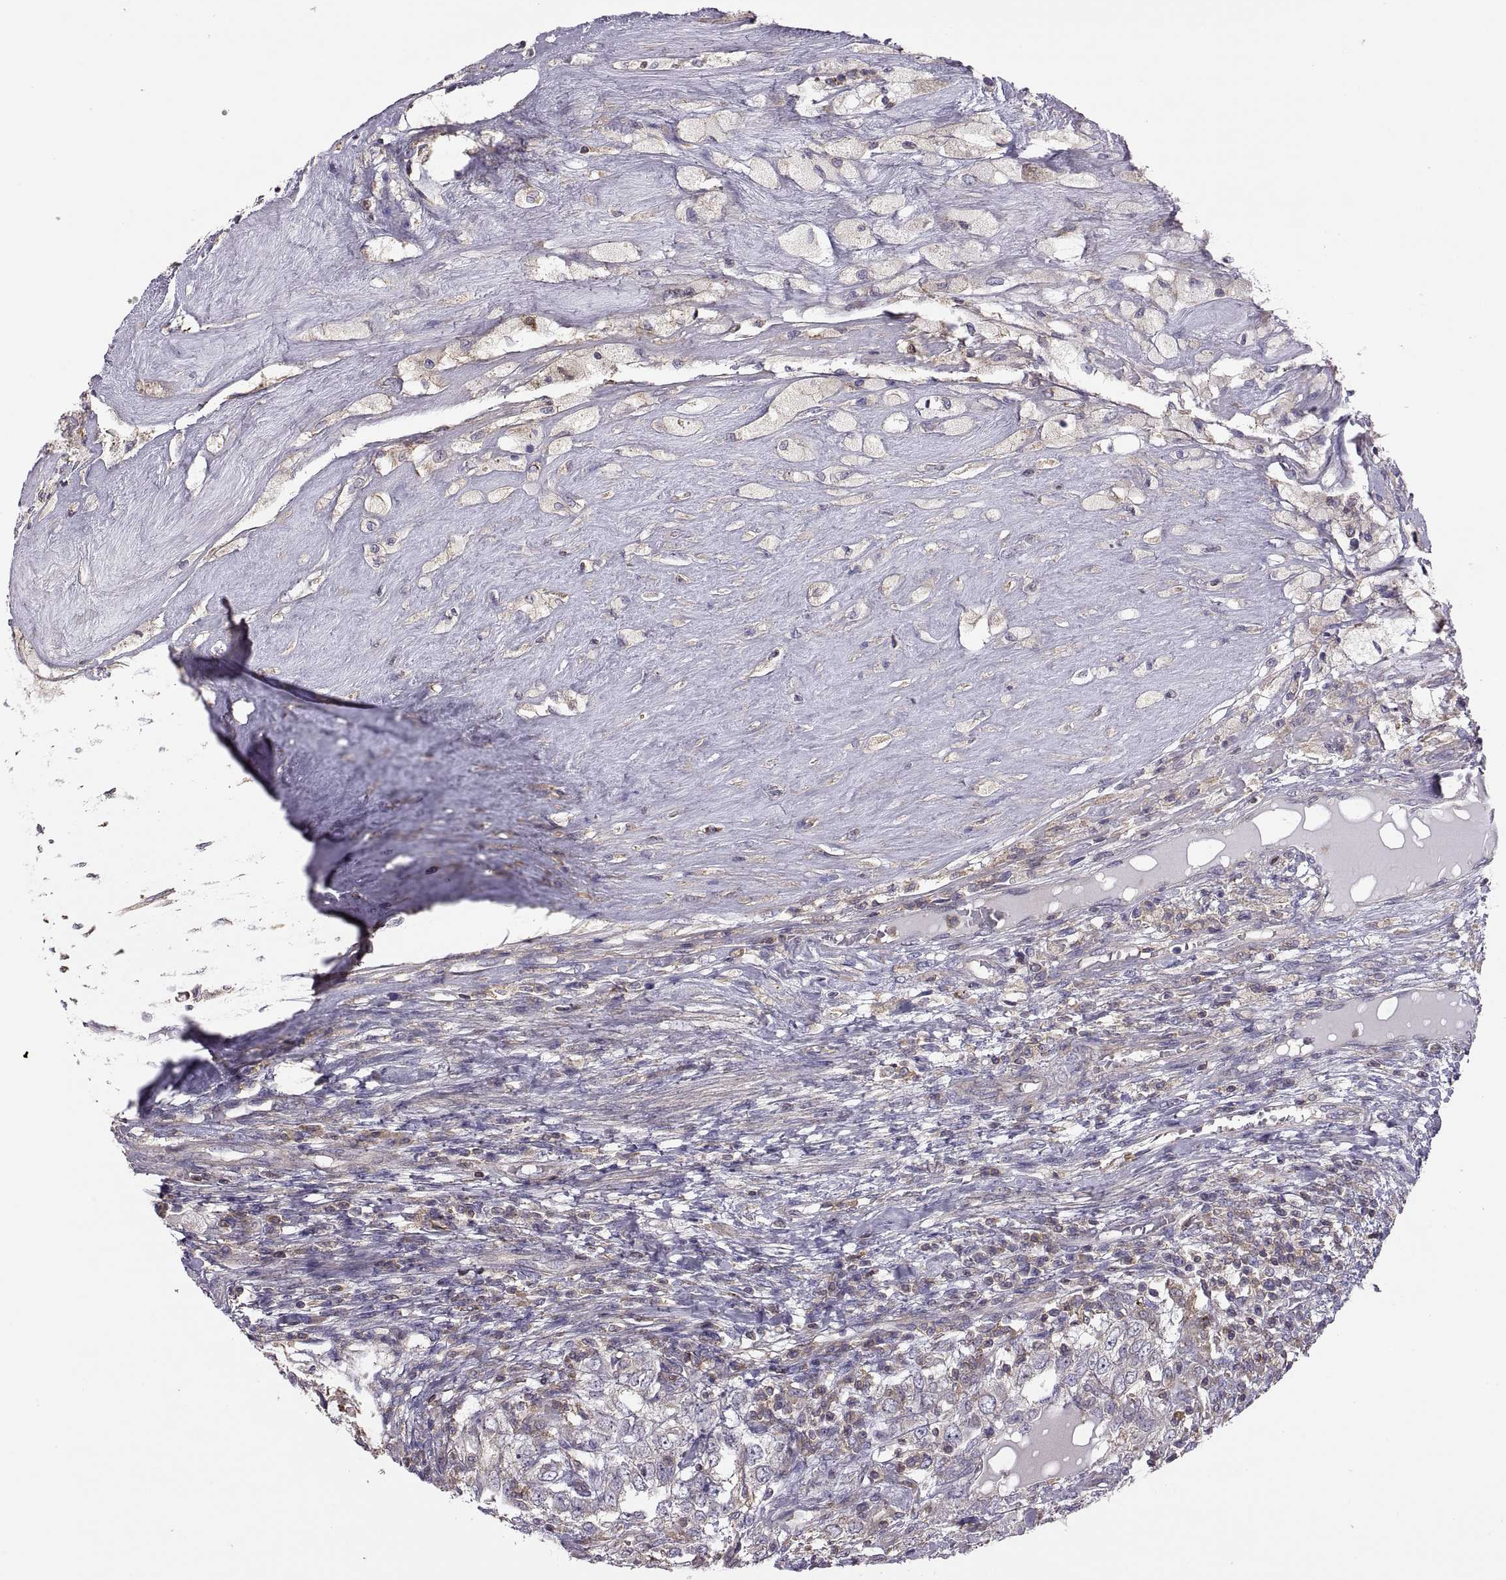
{"staining": {"intensity": "negative", "quantity": "none", "location": "none"}, "tissue": "testis cancer", "cell_type": "Tumor cells", "image_type": "cancer", "snomed": [{"axis": "morphology", "description": "Seminoma, NOS"}, {"axis": "morphology", "description": "Carcinoma, Embryonal, NOS"}, {"axis": "topography", "description": "Testis"}], "caption": "An image of human testis cancer is negative for staining in tumor cells.", "gene": "SPATA32", "patient": {"sex": "male", "age": 41}}